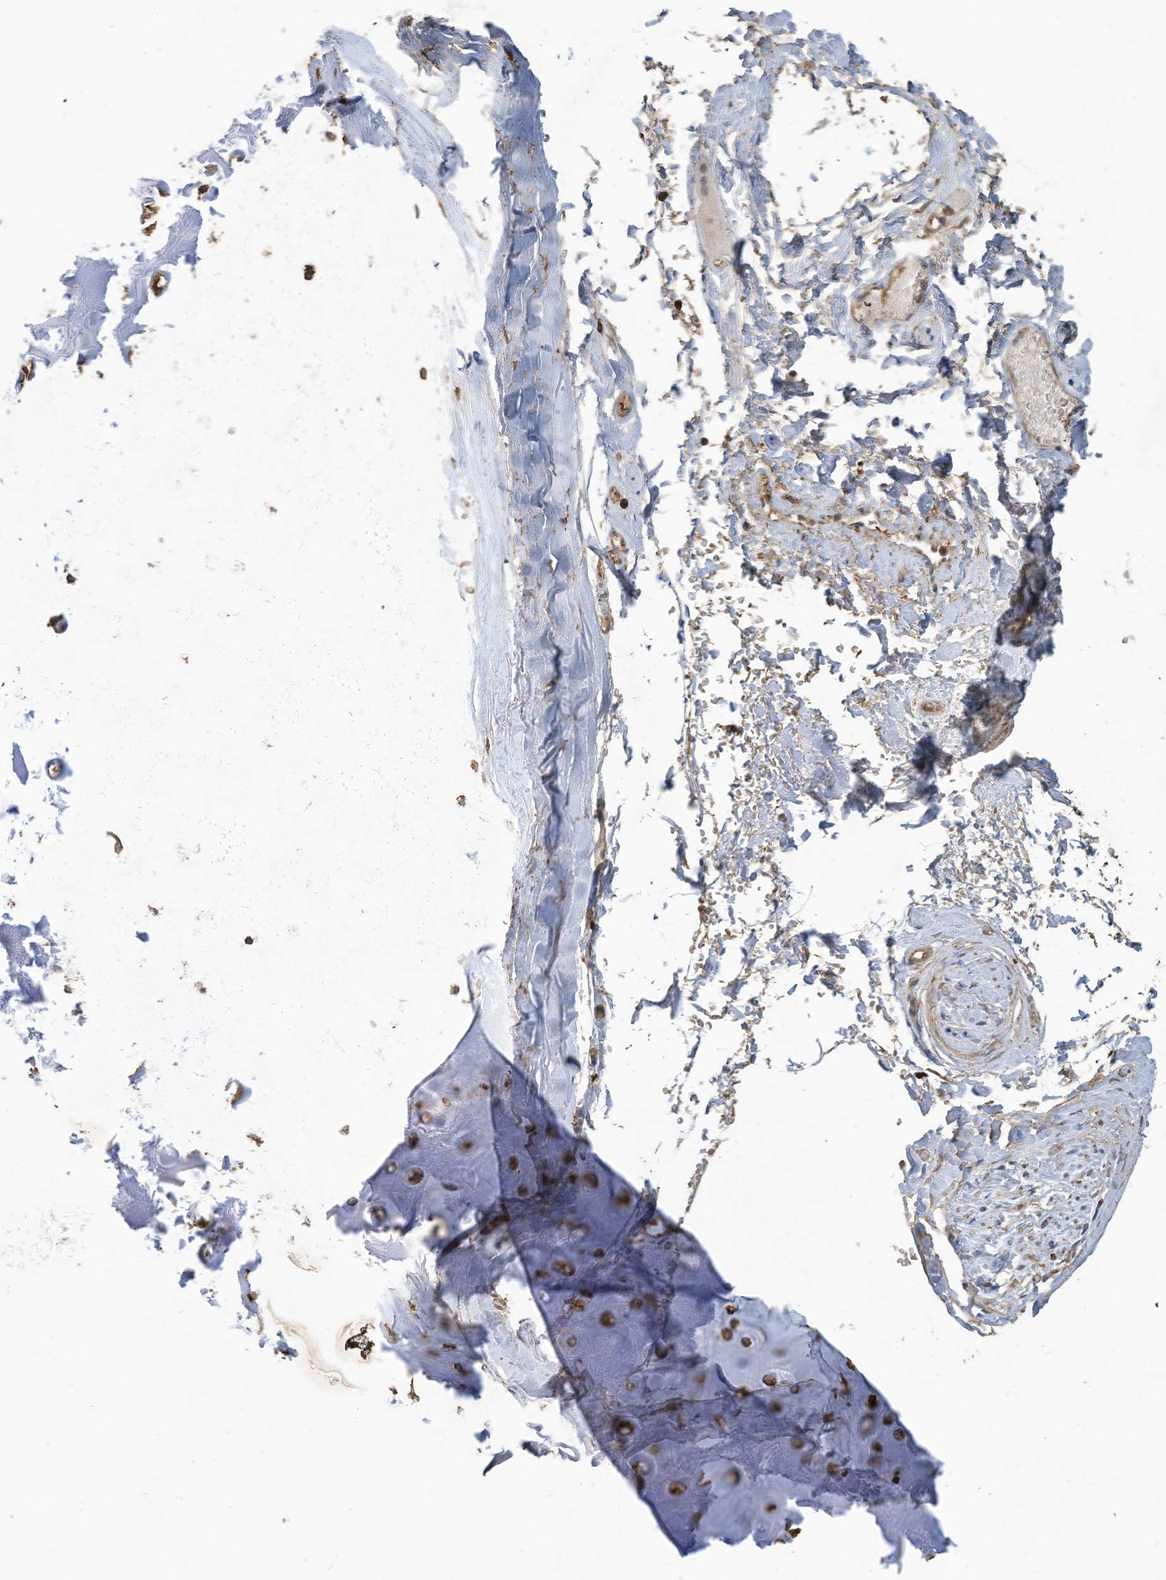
{"staining": {"intensity": "moderate", "quantity": ">75%", "location": "cytoplasmic/membranous"}, "tissue": "adipose tissue", "cell_type": "Adipocytes", "image_type": "normal", "snomed": [{"axis": "morphology", "description": "Normal tissue, NOS"}, {"axis": "morphology", "description": "Basal cell carcinoma"}, {"axis": "topography", "description": "Skin"}], "caption": "Protein staining by immunohistochemistry (IHC) reveals moderate cytoplasmic/membranous positivity in about >75% of adipocytes in unremarkable adipose tissue.", "gene": "COX10", "patient": {"sex": "female", "age": 89}}